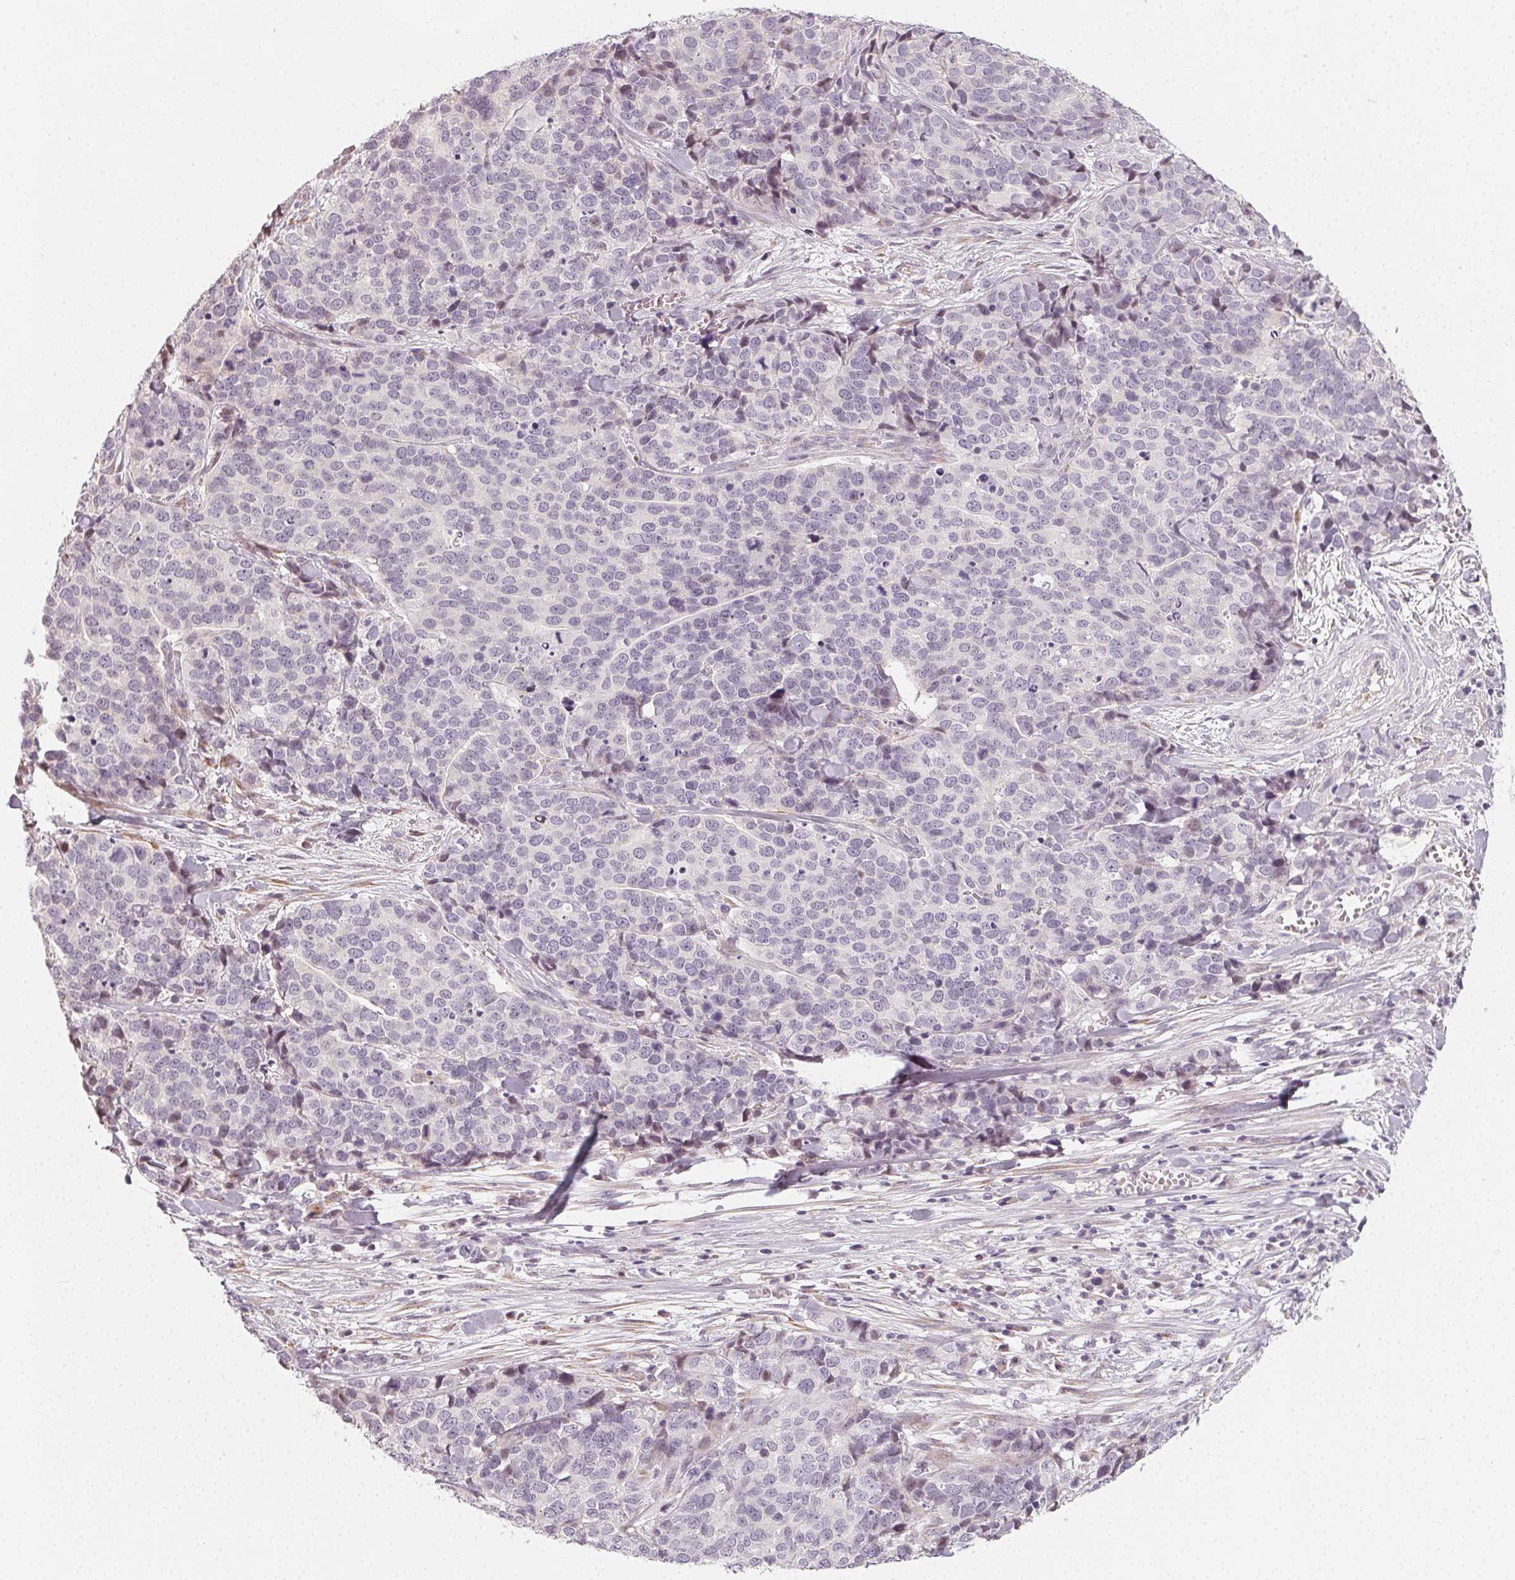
{"staining": {"intensity": "negative", "quantity": "none", "location": "none"}, "tissue": "ovarian cancer", "cell_type": "Tumor cells", "image_type": "cancer", "snomed": [{"axis": "morphology", "description": "Carcinoma, endometroid"}, {"axis": "topography", "description": "Ovary"}], "caption": "The immunohistochemistry (IHC) photomicrograph has no significant expression in tumor cells of ovarian cancer tissue.", "gene": "CCDC96", "patient": {"sex": "female", "age": 65}}